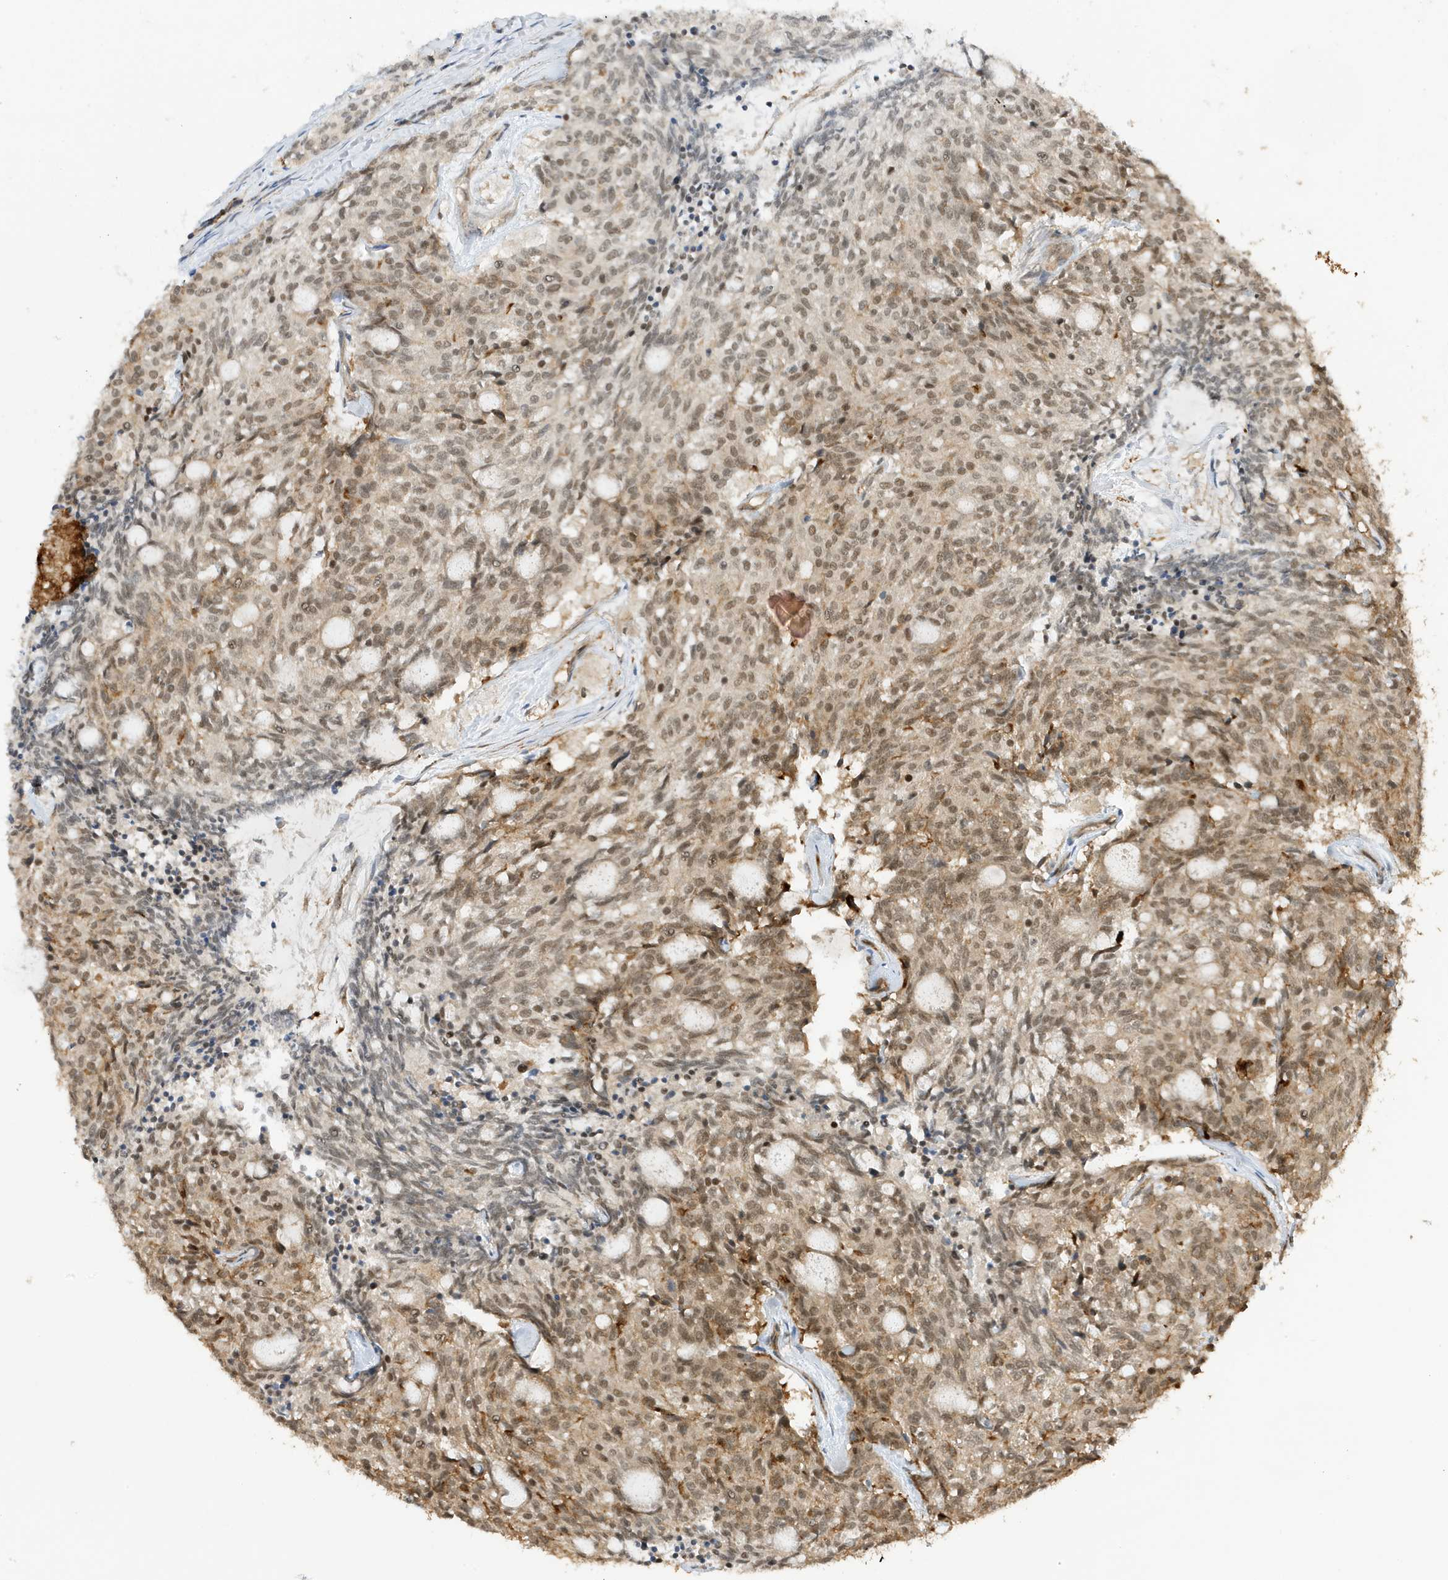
{"staining": {"intensity": "weak", "quantity": "25%-75%", "location": "nuclear"}, "tissue": "carcinoid", "cell_type": "Tumor cells", "image_type": "cancer", "snomed": [{"axis": "morphology", "description": "Carcinoid, malignant, NOS"}, {"axis": "topography", "description": "Pancreas"}], "caption": "Carcinoid tissue demonstrates weak nuclear expression in approximately 25%-75% of tumor cells, visualized by immunohistochemistry.", "gene": "MAST3", "patient": {"sex": "female", "age": 54}}